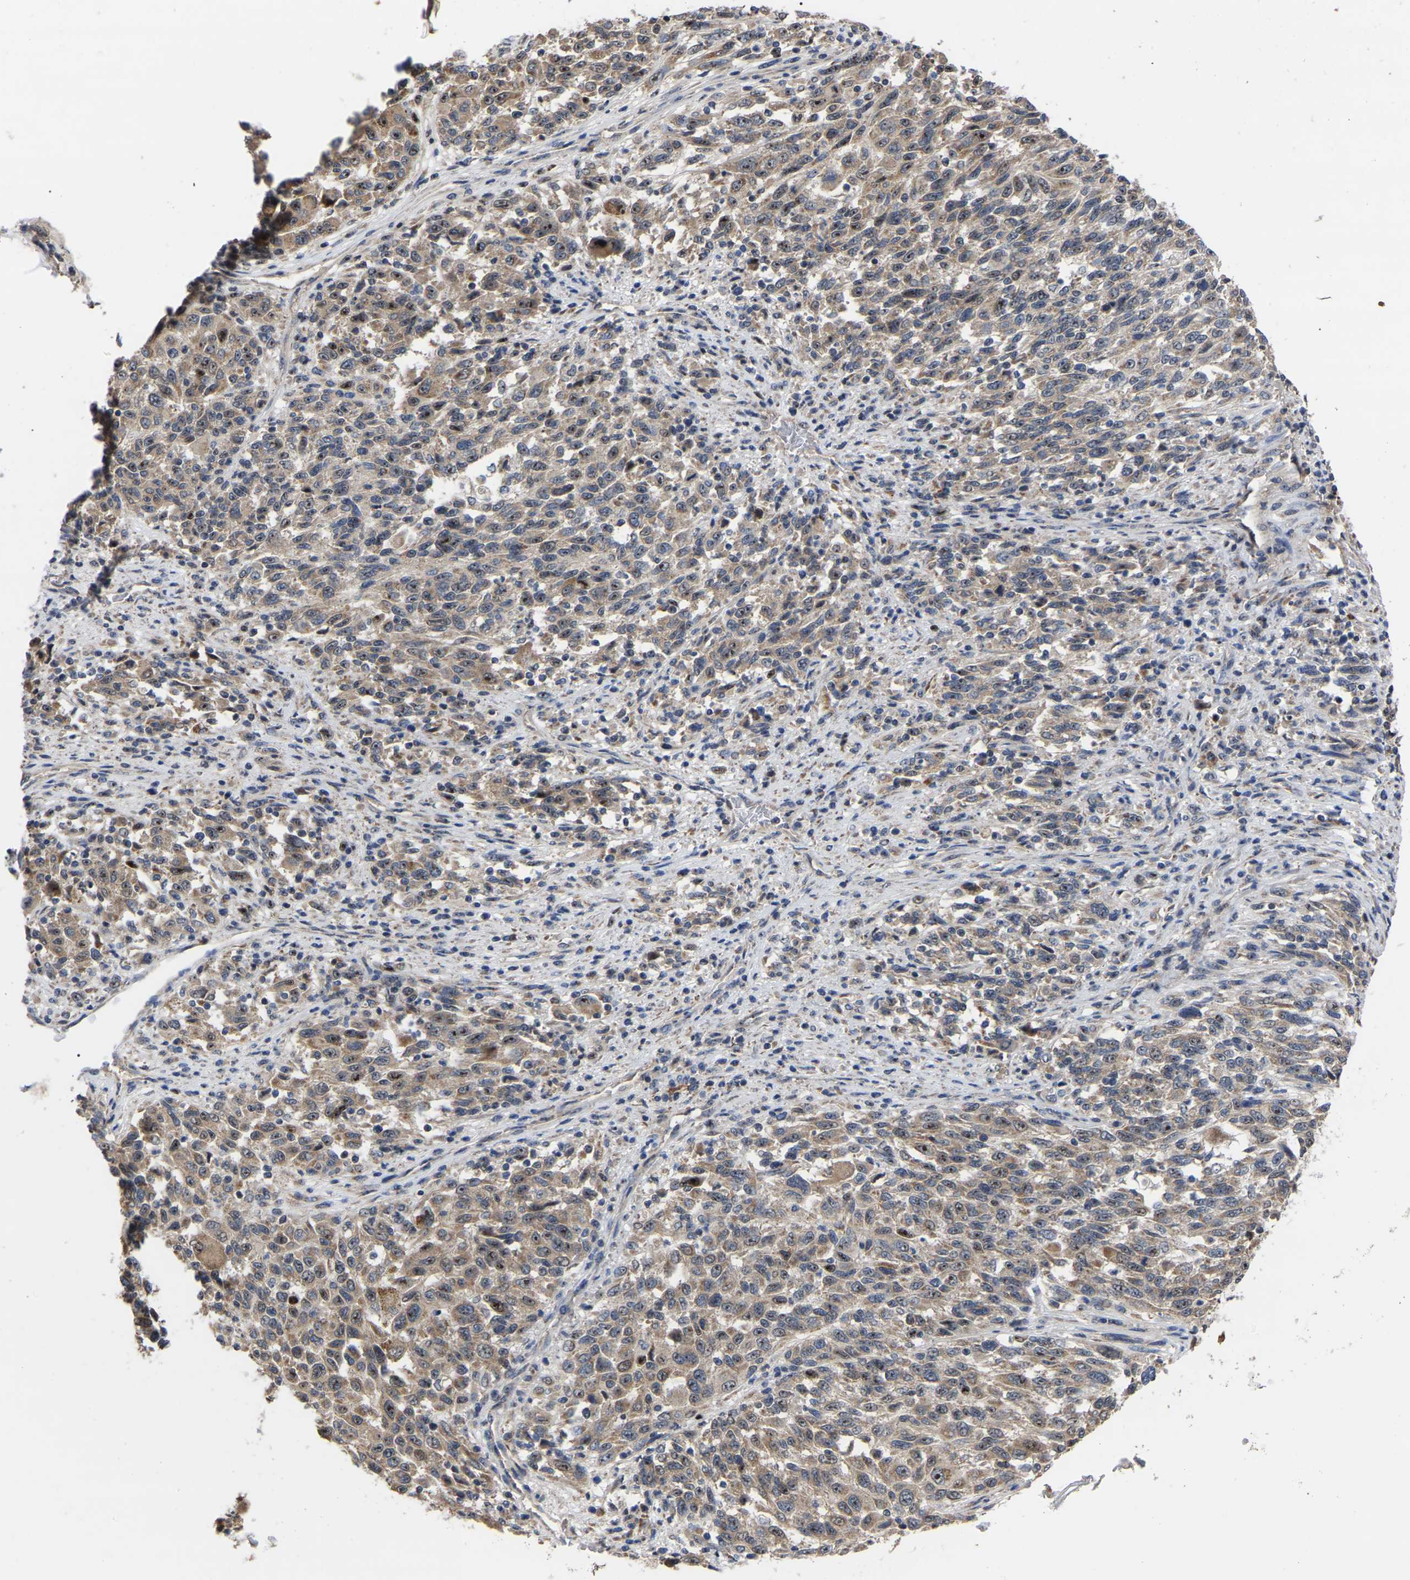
{"staining": {"intensity": "moderate", "quantity": "25%-75%", "location": "cytoplasmic/membranous,nuclear"}, "tissue": "melanoma", "cell_type": "Tumor cells", "image_type": "cancer", "snomed": [{"axis": "morphology", "description": "Malignant melanoma, Metastatic site"}, {"axis": "topography", "description": "Lymph node"}], "caption": "A brown stain highlights moderate cytoplasmic/membranous and nuclear staining of a protein in human malignant melanoma (metastatic site) tumor cells.", "gene": "NOP53", "patient": {"sex": "male", "age": 61}}